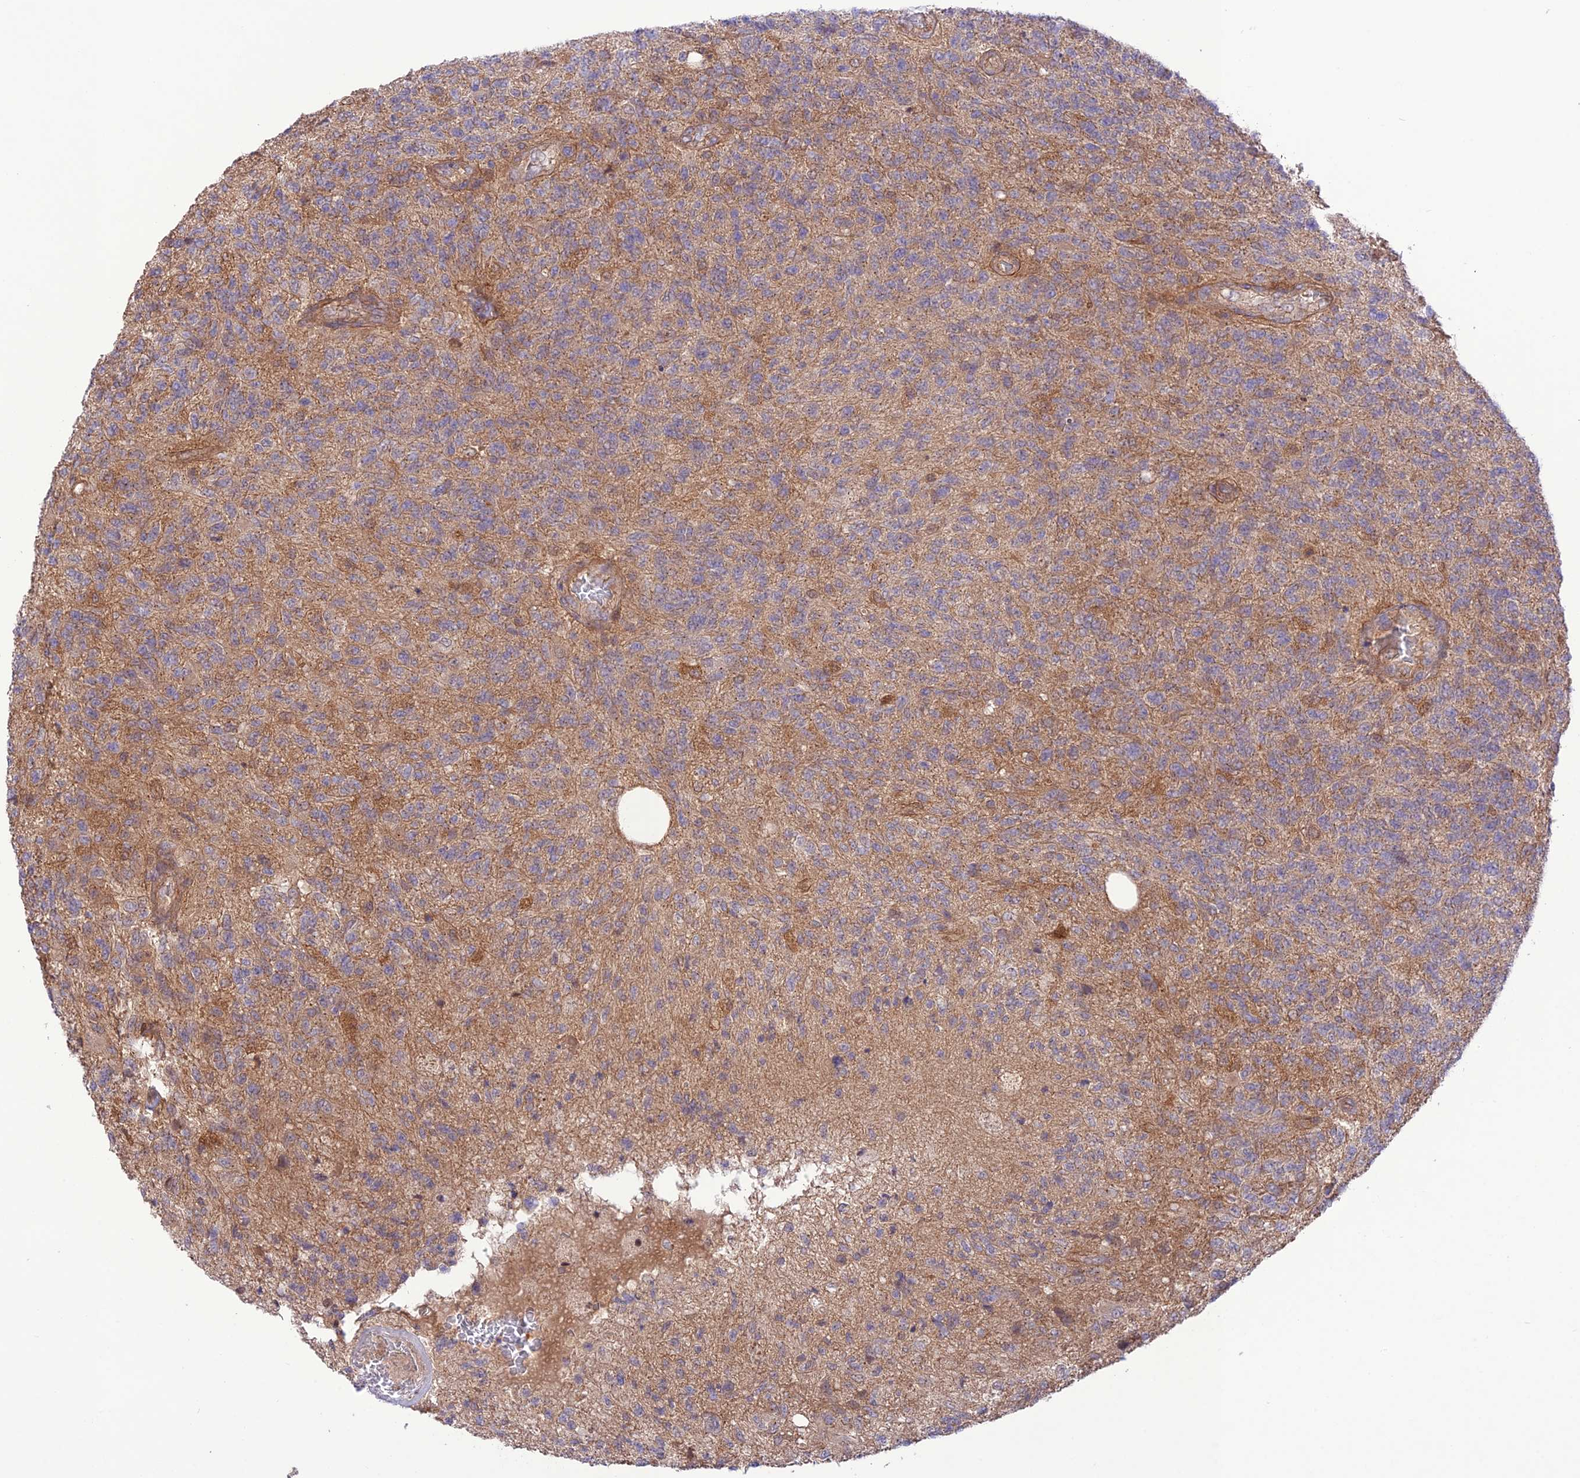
{"staining": {"intensity": "weak", "quantity": "25%-75%", "location": "cytoplasmic/membranous"}, "tissue": "glioma", "cell_type": "Tumor cells", "image_type": "cancer", "snomed": [{"axis": "morphology", "description": "Glioma, malignant, High grade"}, {"axis": "topography", "description": "Brain"}], "caption": "Immunohistochemical staining of malignant glioma (high-grade) reveals low levels of weak cytoplasmic/membranous protein positivity in about 25%-75% of tumor cells.", "gene": "FCHSD1", "patient": {"sex": "male", "age": 56}}